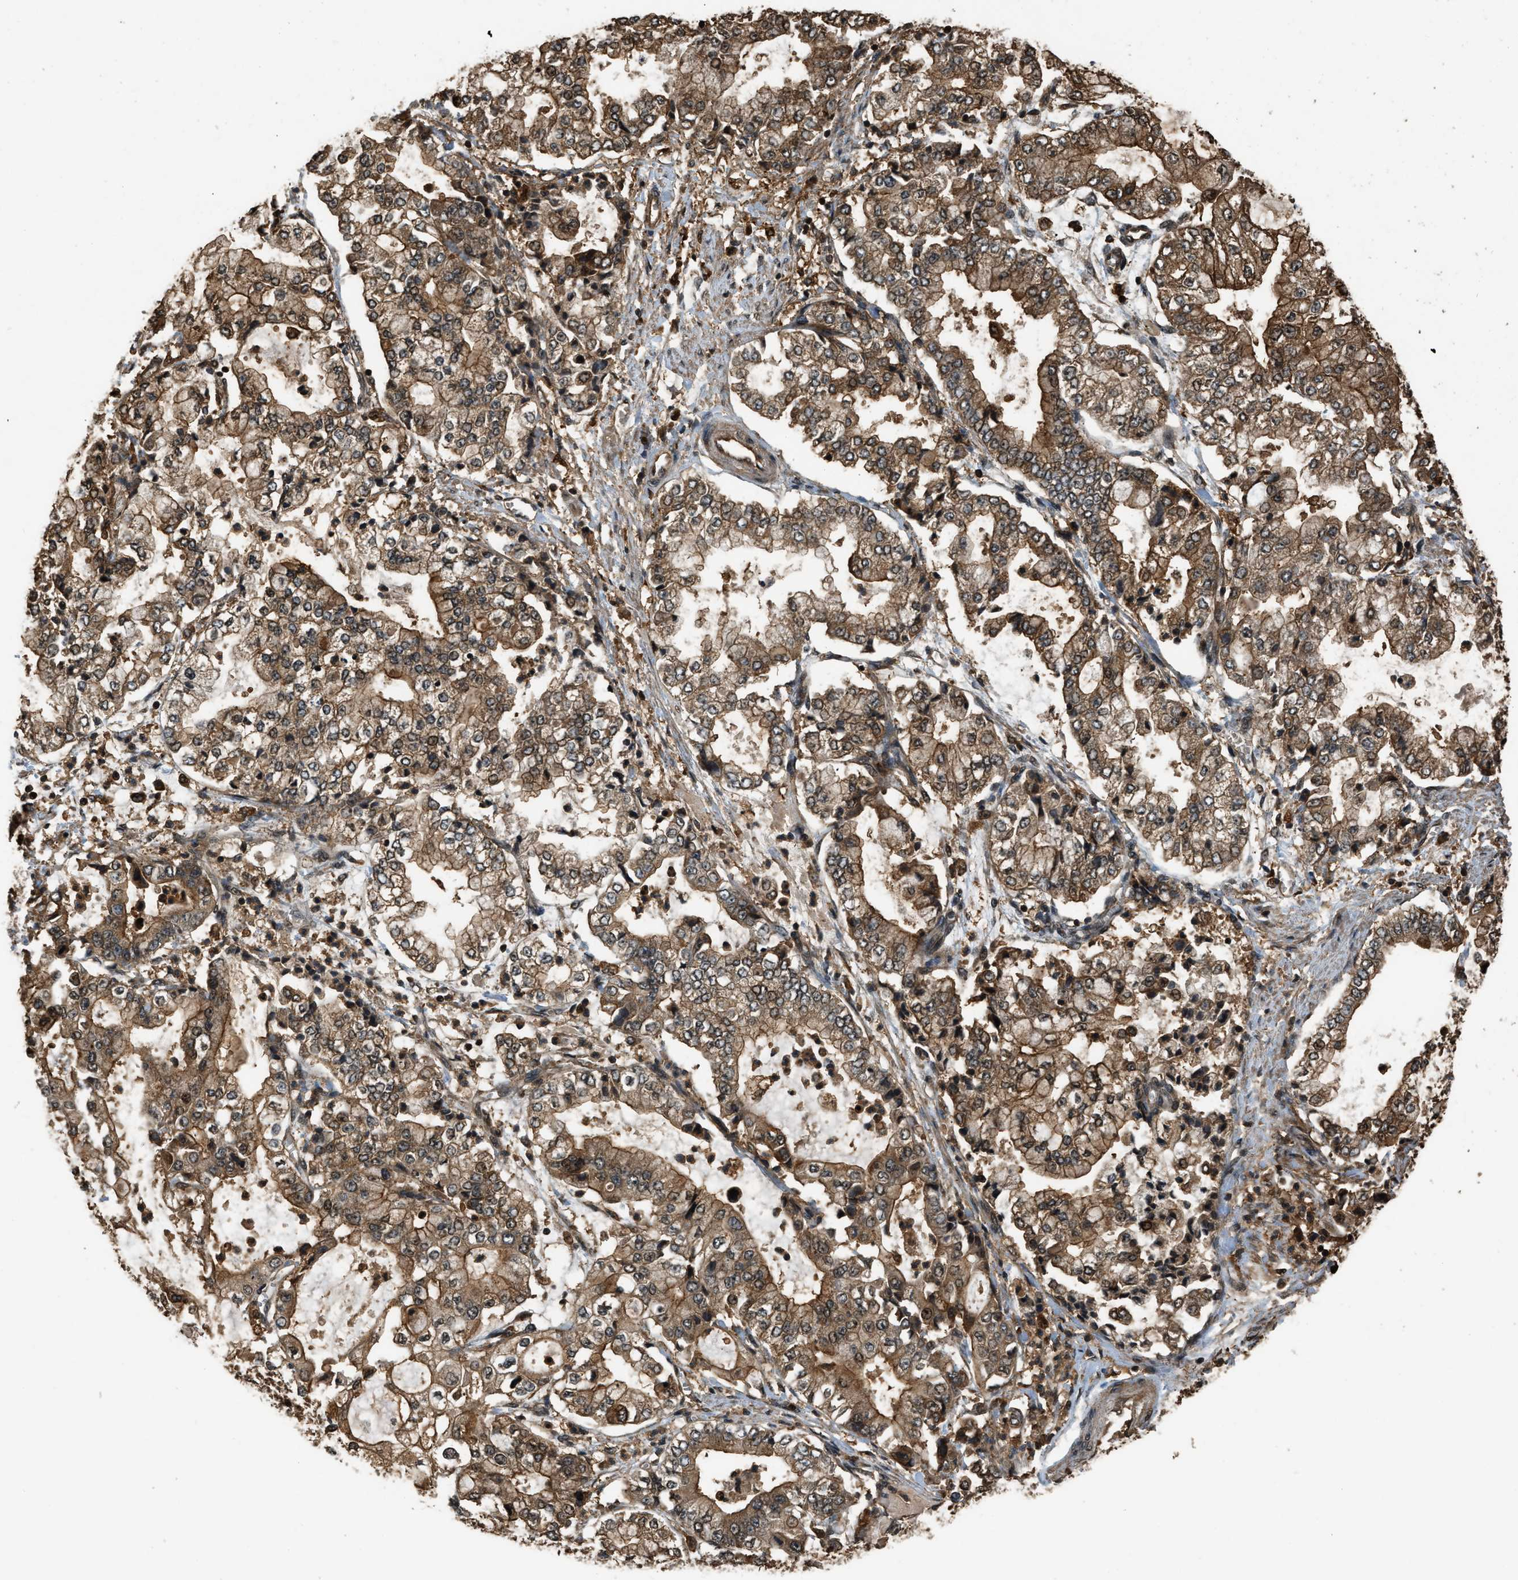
{"staining": {"intensity": "moderate", "quantity": ">75%", "location": "cytoplasmic/membranous"}, "tissue": "stomach cancer", "cell_type": "Tumor cells", "image_type": "cancer", "snomed": [{"axis": "morphology", "description": "Adenocarcinoma, NOS"}, {"axis": "topography", "description": "Stomach"}], "caption": "Immunohistochemical staining of human adenocarcinoma (stomach) shows moderate cytoplasmic/membranous protein expression in approximately >75% of tumor cells. The protein of interest is shown in brown color, while the nuclei are stained blue.", "gene": "RAP2A", "patient": {"sex": "male", "age": 76}}